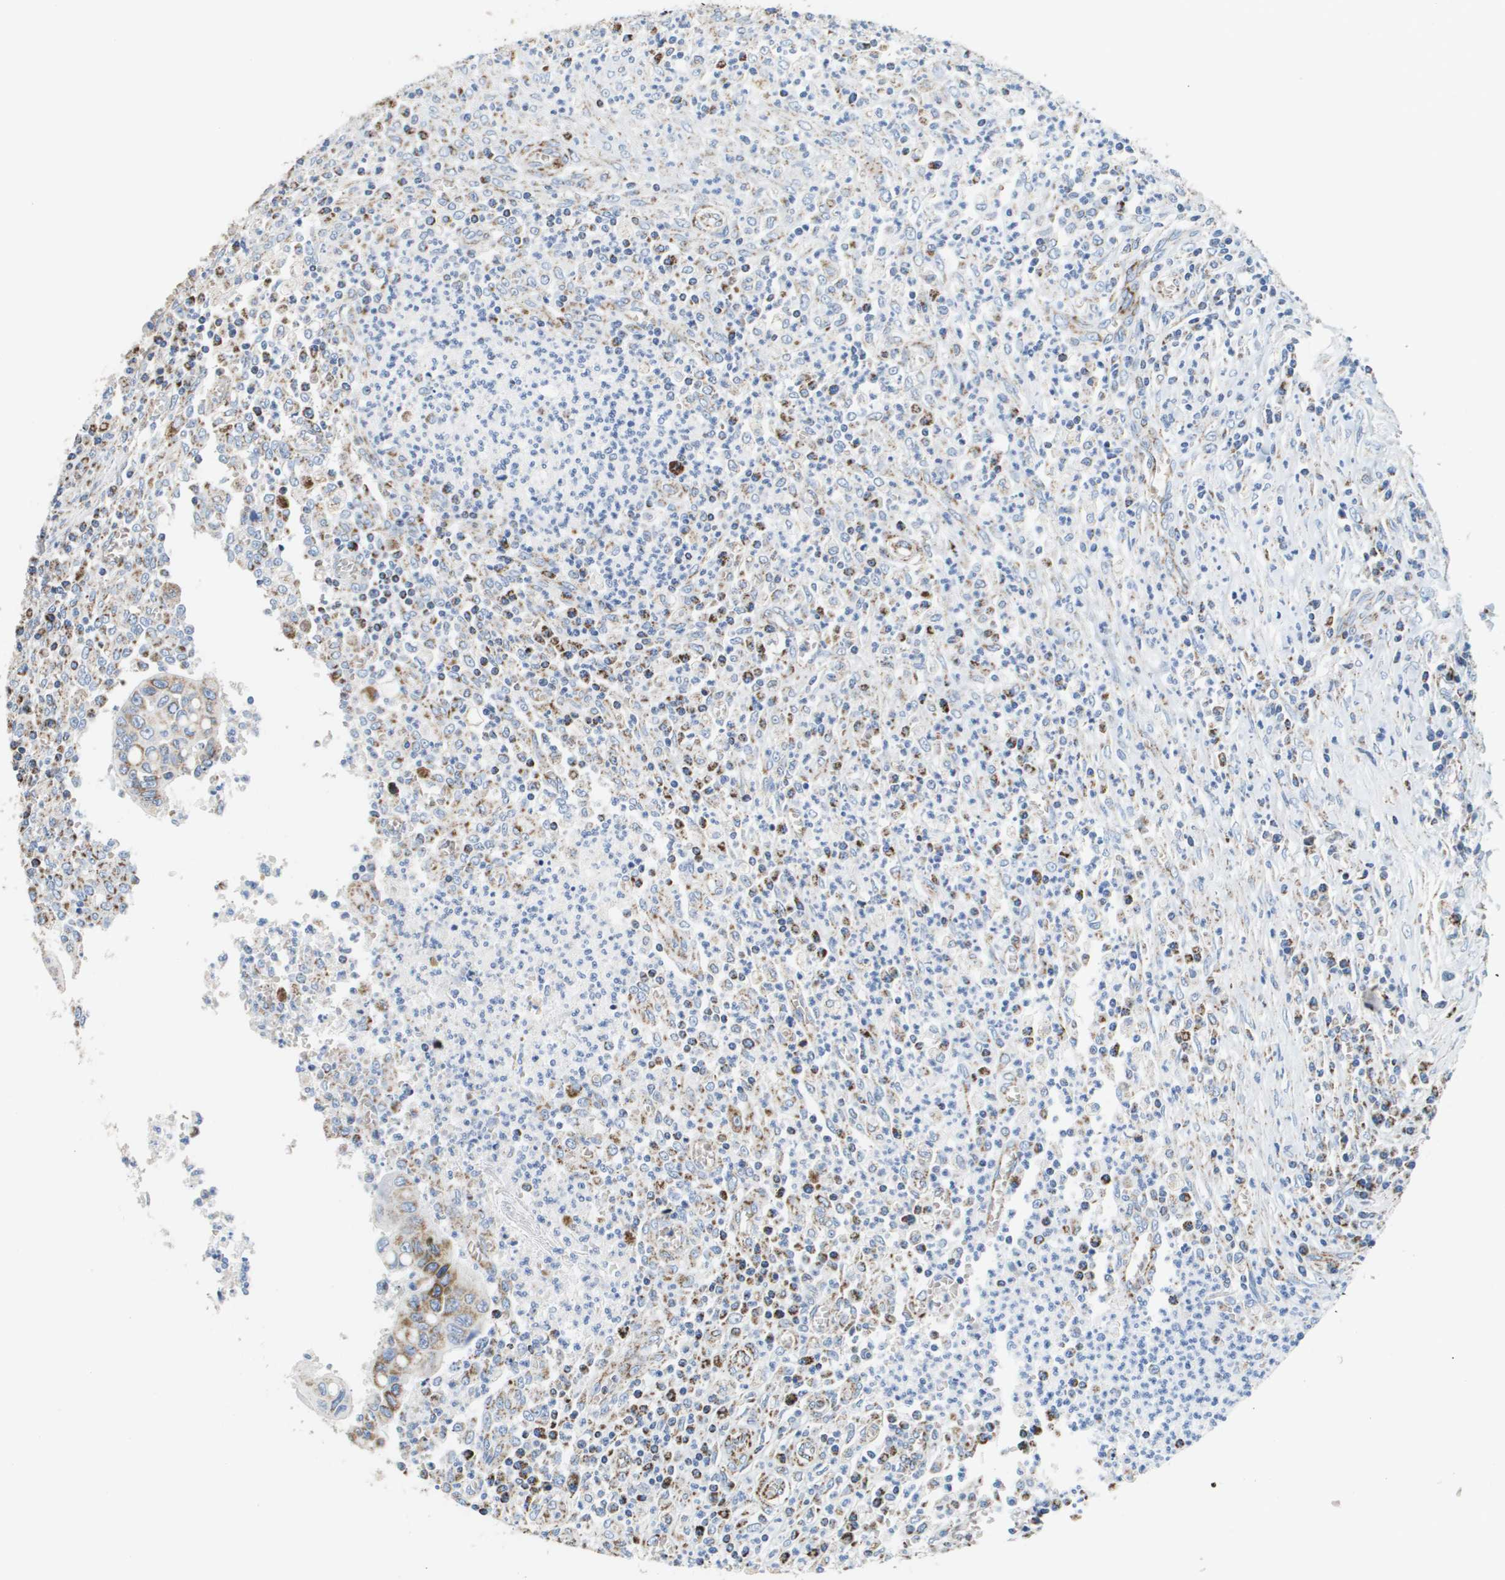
{"staining": {"intensity": "moderate", "quantity": ">75%", "location": "cytoplasmic/membranous"}, "tissue": "colorectal cancer", "cell_type": "Tumor cells", "image_type": "cancer", "snomed": [{"axis": "morphology", "description": "Inflammation, NOS"}, {"axis": "morphology", "description": "Adenocarcinoma, NOS"}, {"axis": "topography", "description": "Colon"}], "caption": "DAB immunohistochemical staining of human colorectal cancer (adenocarcinoma) displays moderate cytoplasmic/membranous protein positivity in about >75% of tumor cells.", "gene": "ATP5F1B", "patient": {"sex": "male", "age": 72}}